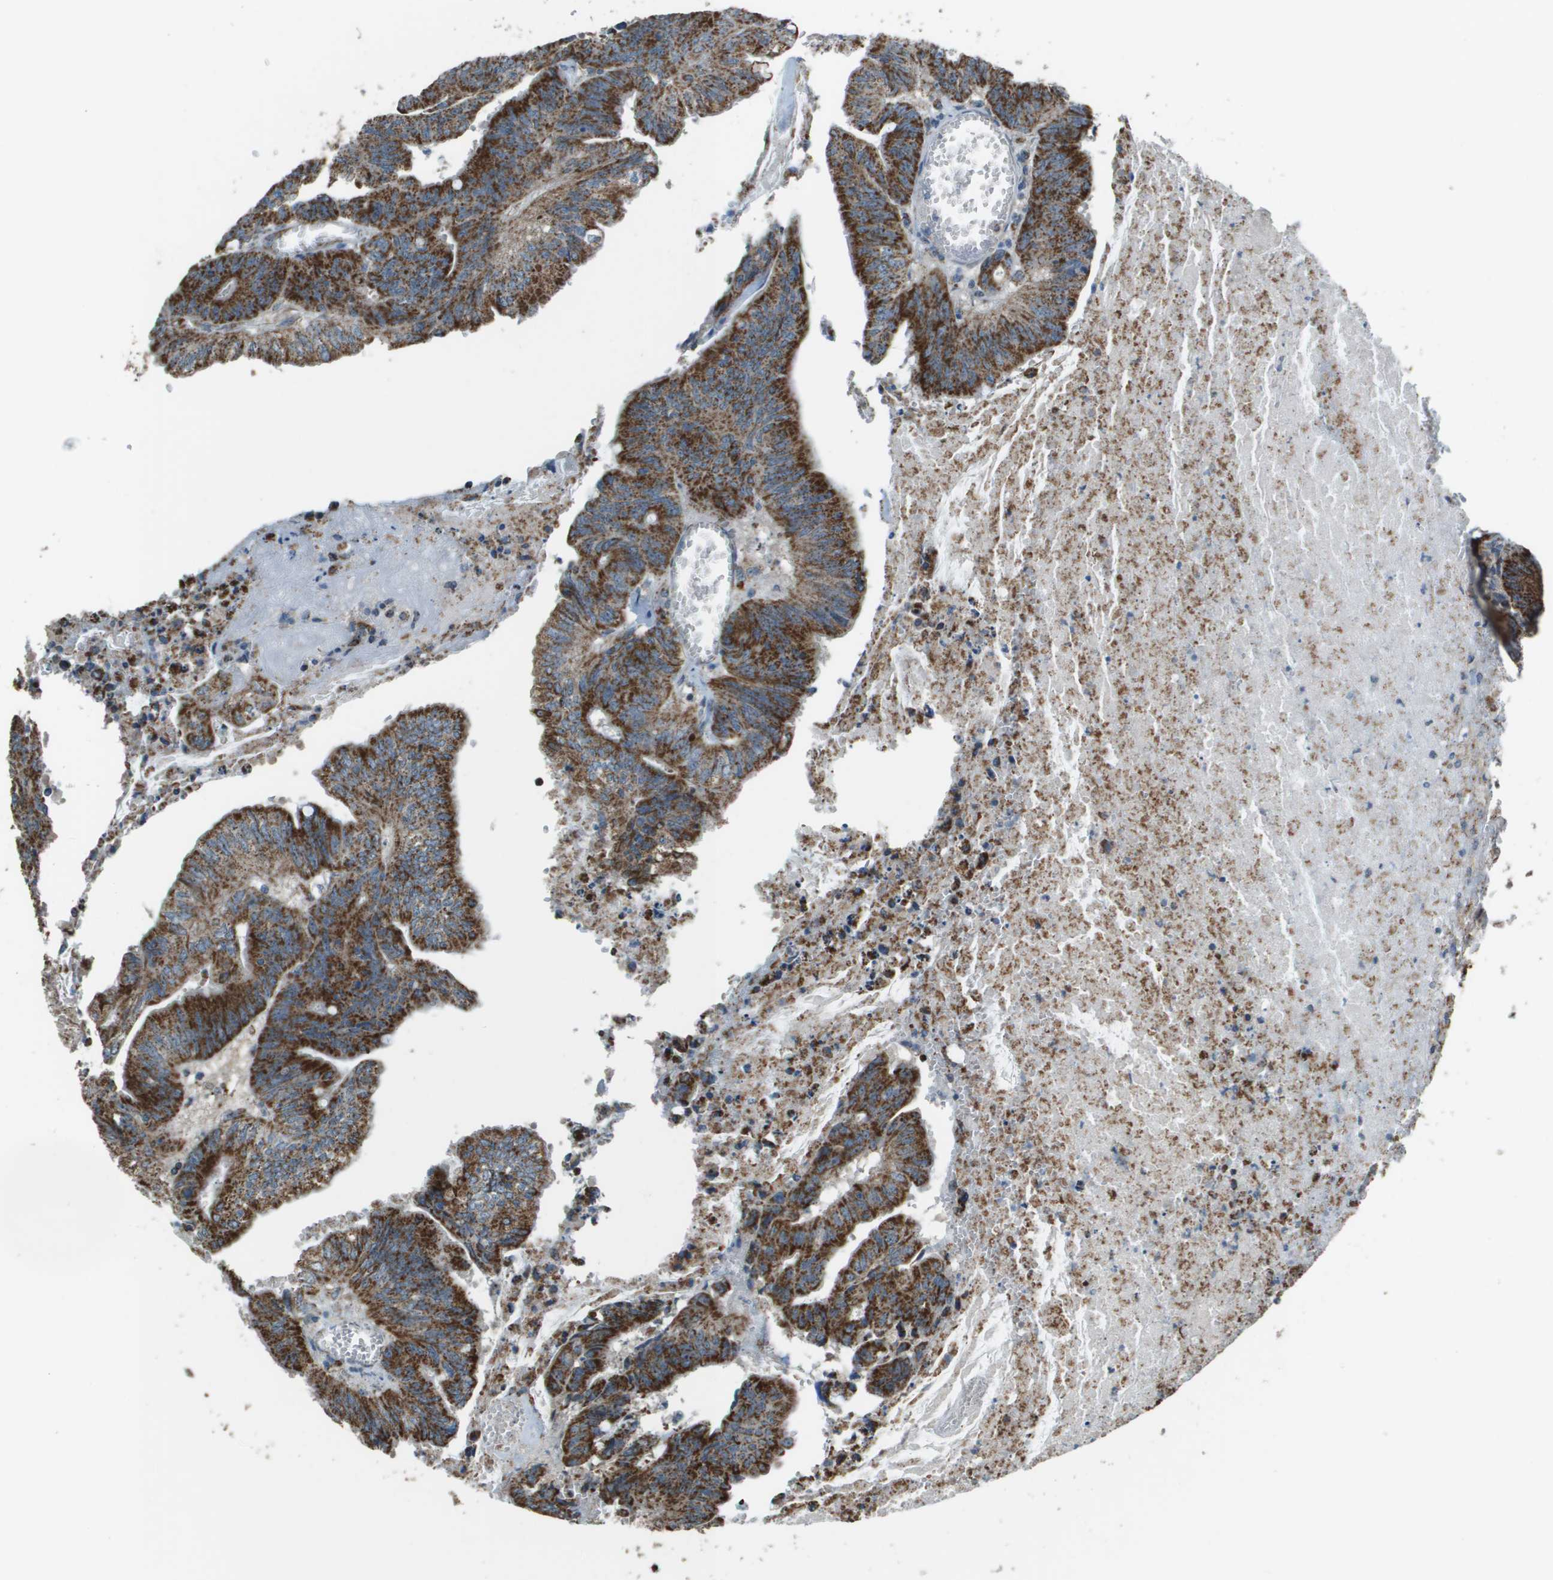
{"staining": {"intensity": "strong", "quantity": ">75%", "location": "cytoplasmic/membranous"}, "tissue": "colorectal cancer", "cell_type": "Tumor cells", "image_type": "cancer", "snomed": [{"axis": "morphology", "description": "Adenocarcinoma, NOS"}, {"axis": "topography", "description": "Colon"}], "caption": "A high-resolution image shows immunohistochemistry staining of adenocarcinoma (colorectal), which demonstrates strong cytoplasmic/membranous staining in approximately >75% of tumor cells.", "gene": "FH", "patient": {"sex": "male", "age": 45}}